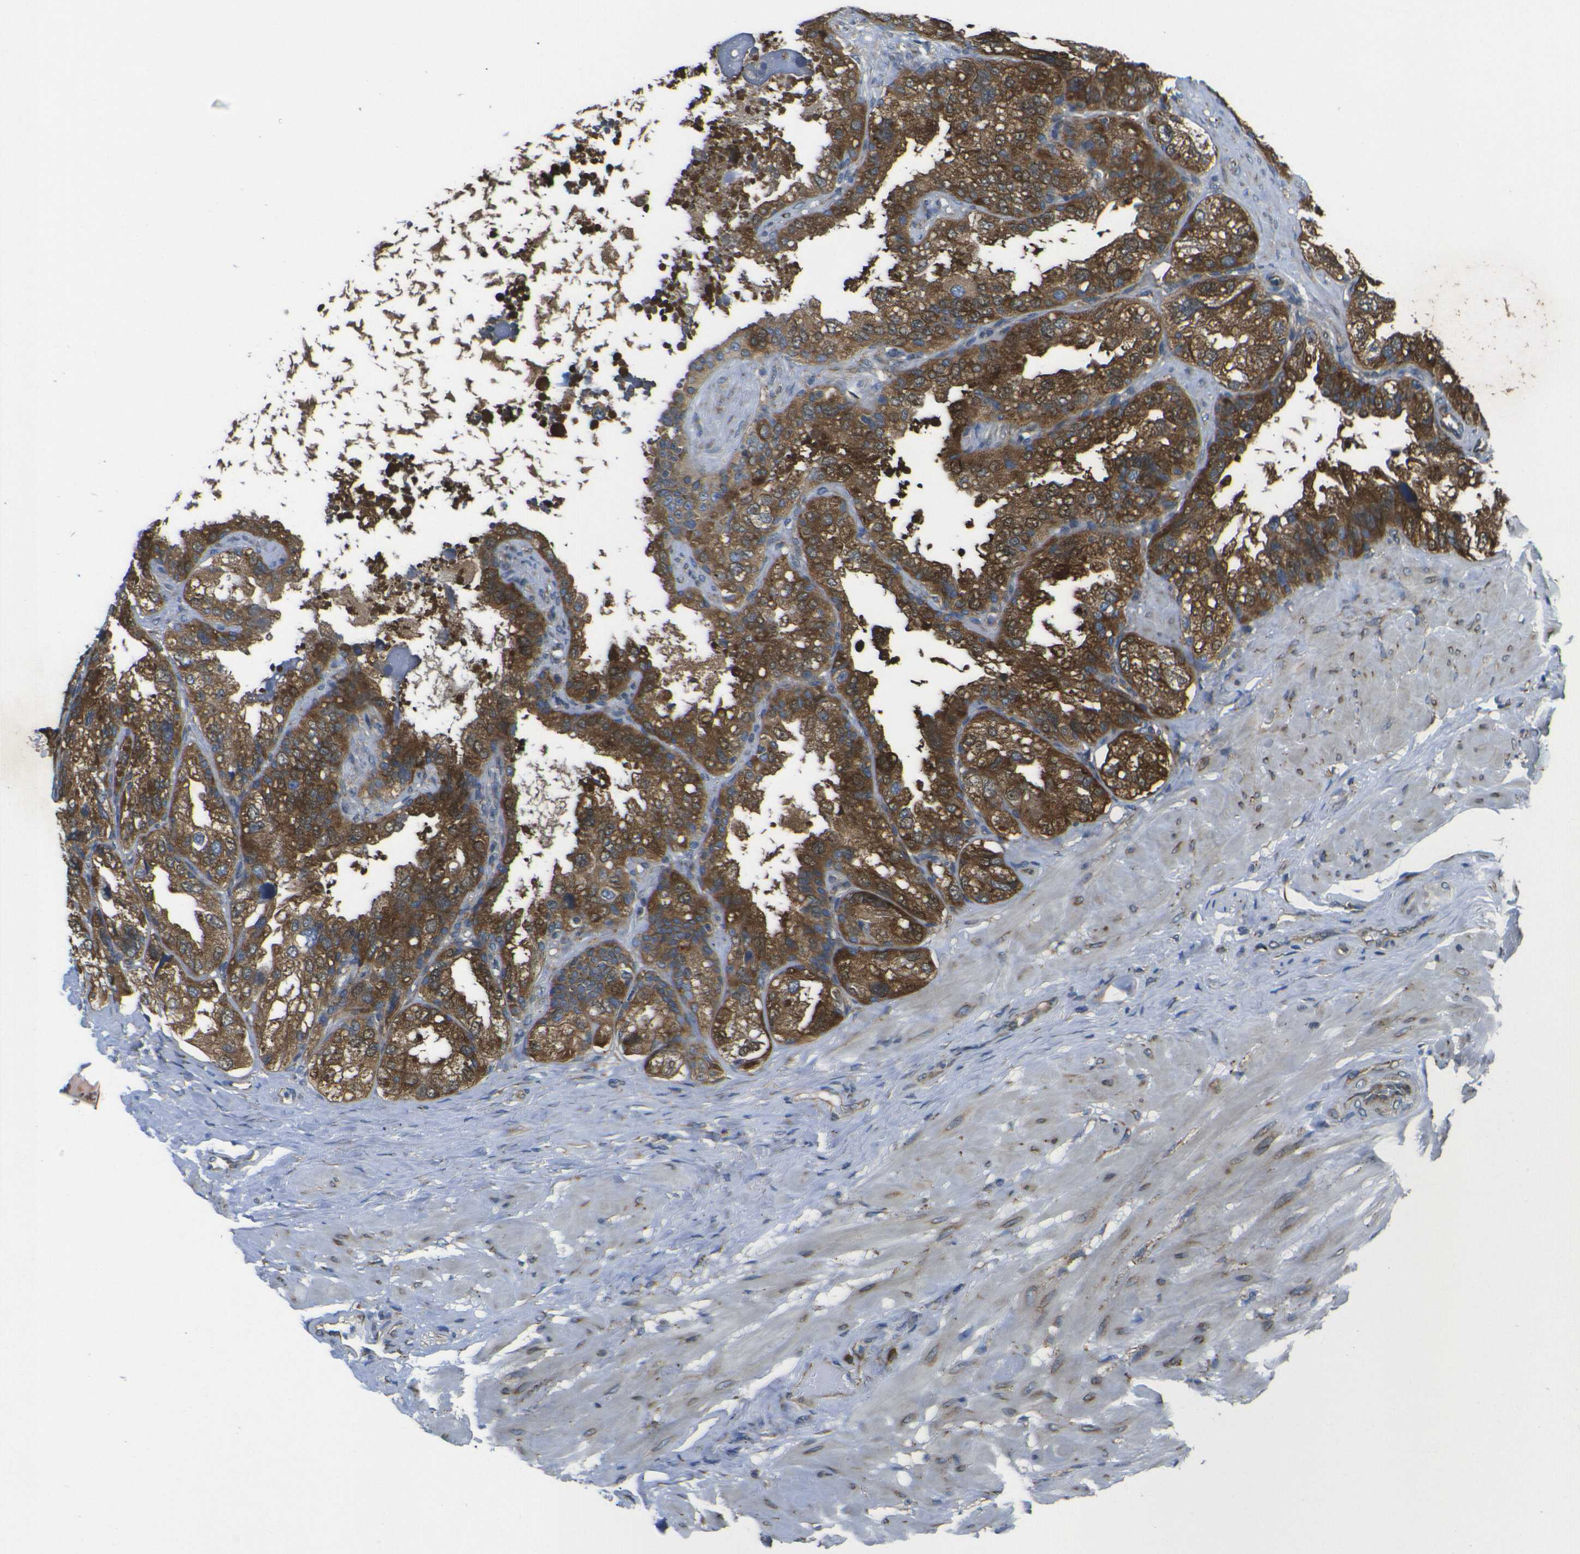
{"staining": {"intensity": "strong", "quantity": ">75%", "location": "cytoplasmic/membranous"}, "tissue": "seminal vesicle", "cell_type": "Glandular cells", "image_type": "normal", "snomed": [{"axis": "morphology", "description": "Normal tissue, NOS"}, {"axis": "topography", "description": "Seminal veicle"}], "caption": "Seminal vesicle stained with a protein marker shows strong staining in glandular cells.", "gene": "RPSA", "patient": {"sex": "male", "age": 68}}